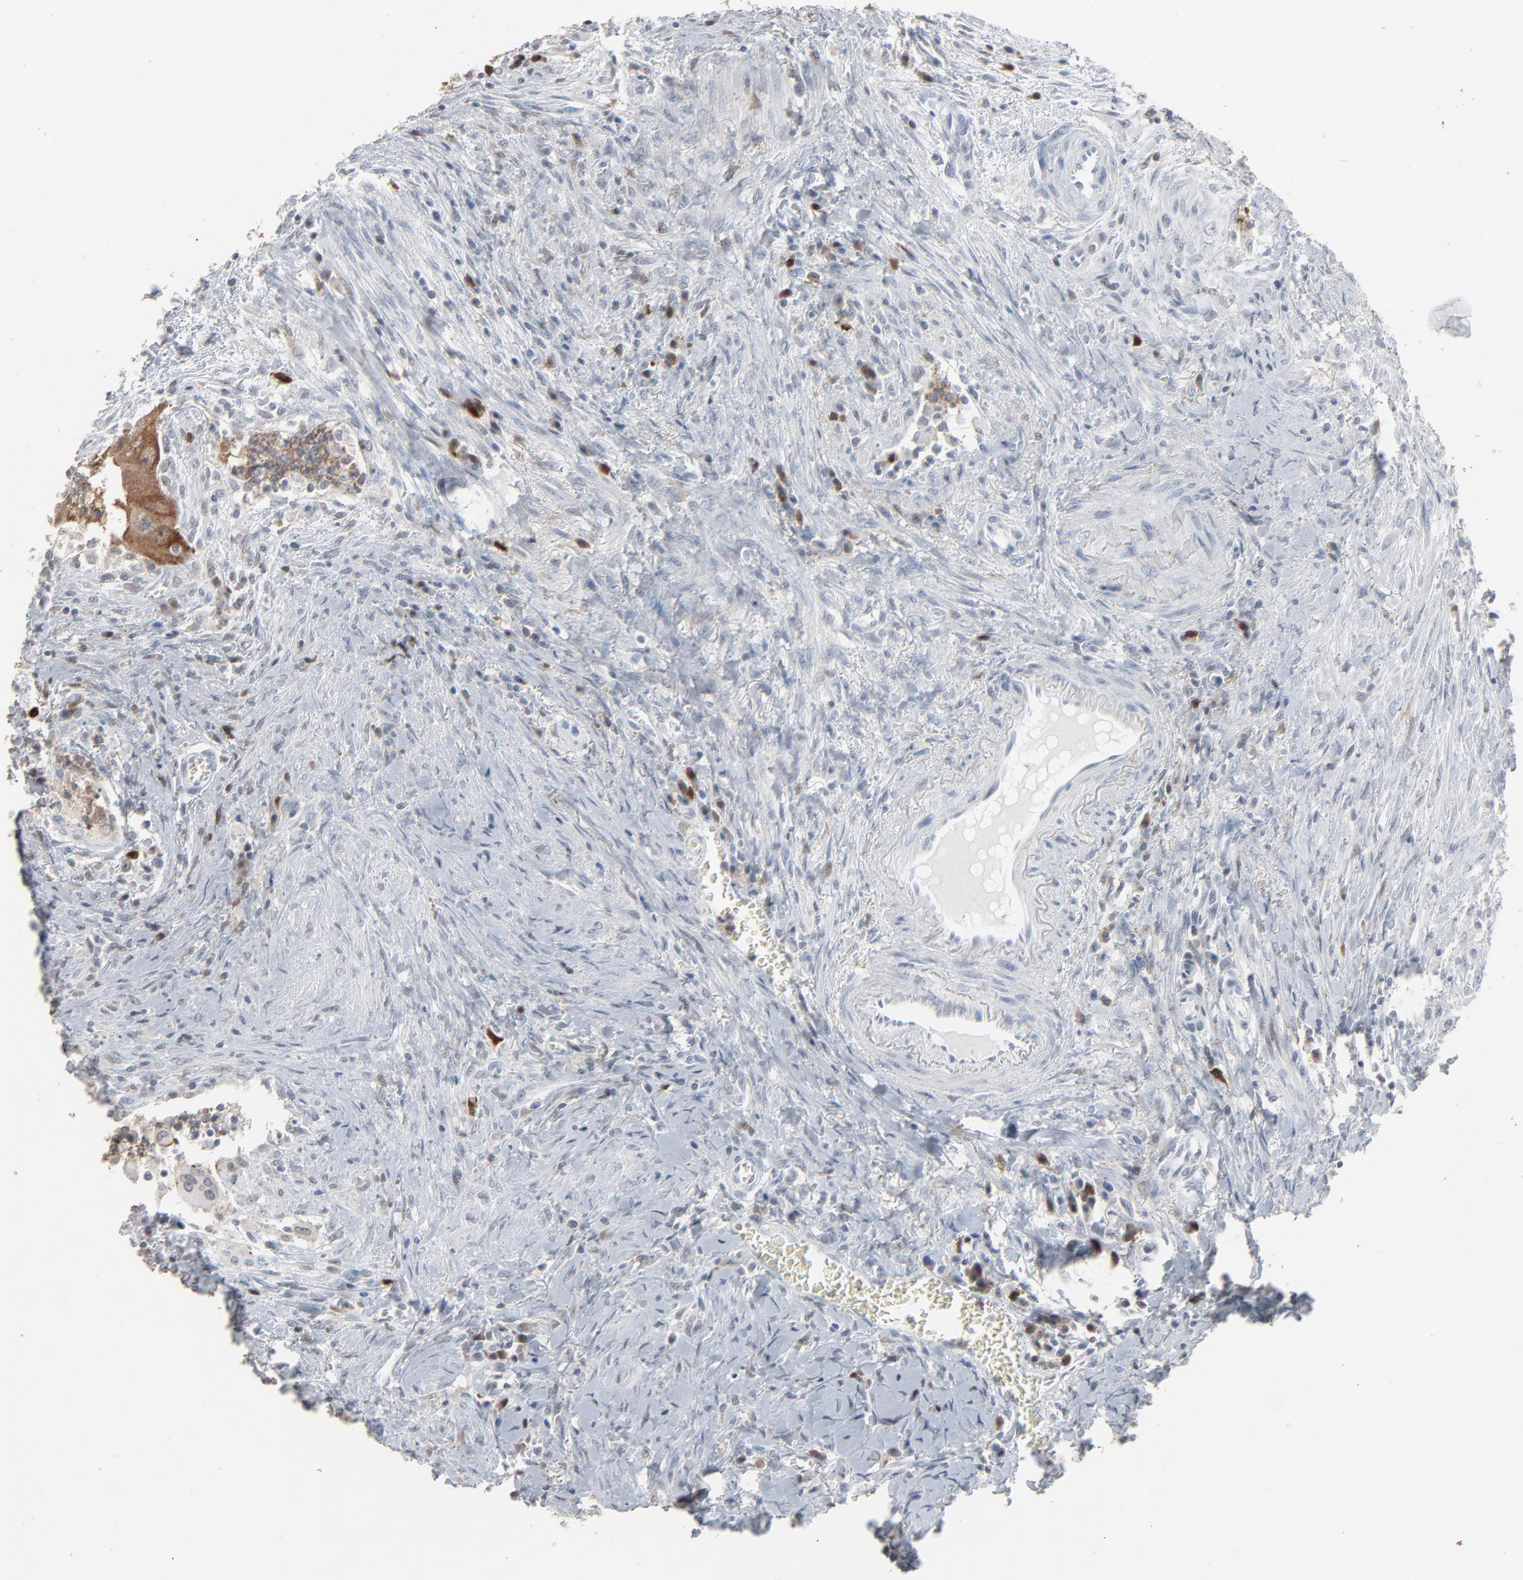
{"staining": {"intensity": "moderate", "quantity": ">75%", "location": "cytoplasmic/membranous"}, "tissue": "colorectal cancer", "cell_type": "Tumor cells", "image_type": "cancer", "snomed": [{"axis": "morphology", "description": "Adenocarcinoma, NOS"}, {"axis": "topography", "description": "Rectum"}], "caption": "Immunohistochemistry of adenocarcinoma (colorectal) reveals medium levels of moderate cytoplasmic/membranous expression in approximately >75% of tumor cells.", "gene": "PHGDH", "patient": {"sex": "male", "age": 70}}